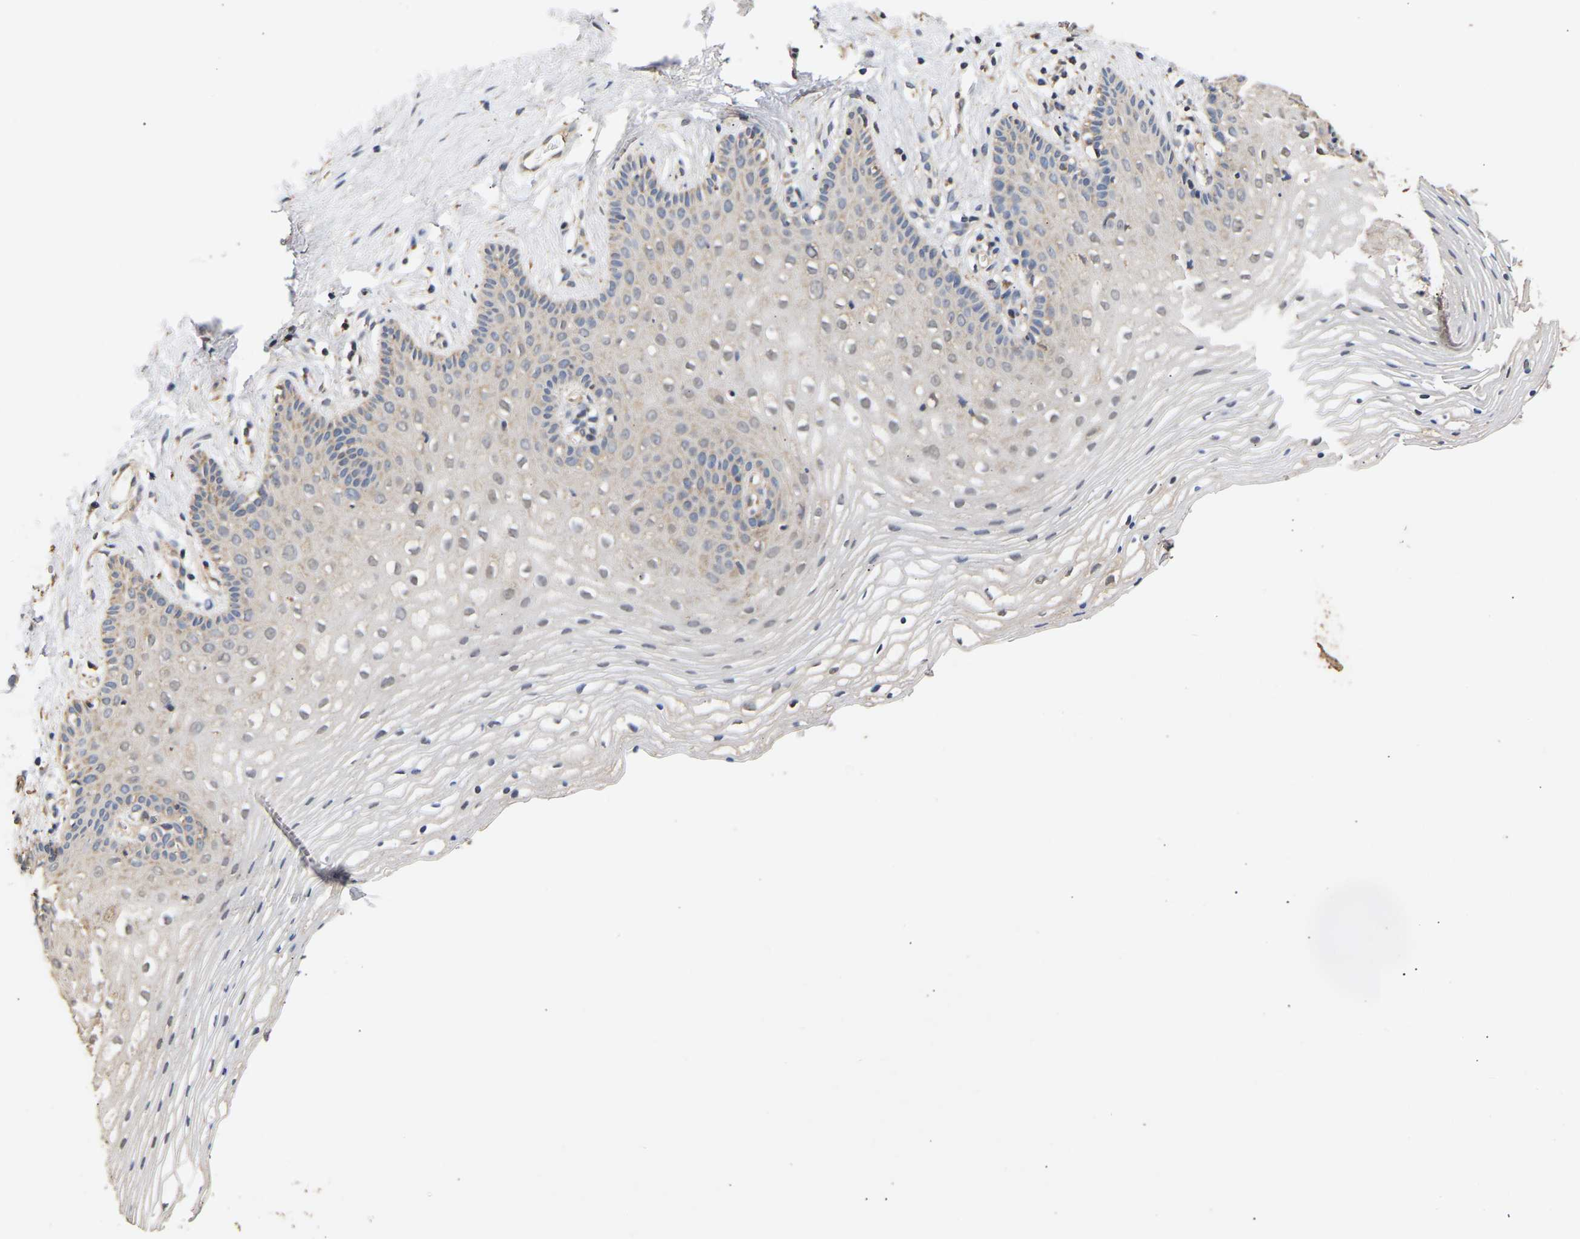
{"staining": {"intensity": "weak", "quantity": "<25%", "location": "cytoplasmic/membranous,nuclear"}, "tissue": "vagina", "cell_type": "Squamous epithelial cells", "image_type": "normal", "snomed": [{"axis": "morphology", "description": "Normal tissue, NOS"}, {"axis": "topography", "description": "Vagina"}], "caption": "DAB immunohistochemical staining of benign human vagina reveals no significant positivity in squamous epithelial cells.", "gene": "ZNF26", "patient": {"sex": "female", "age": 32}}